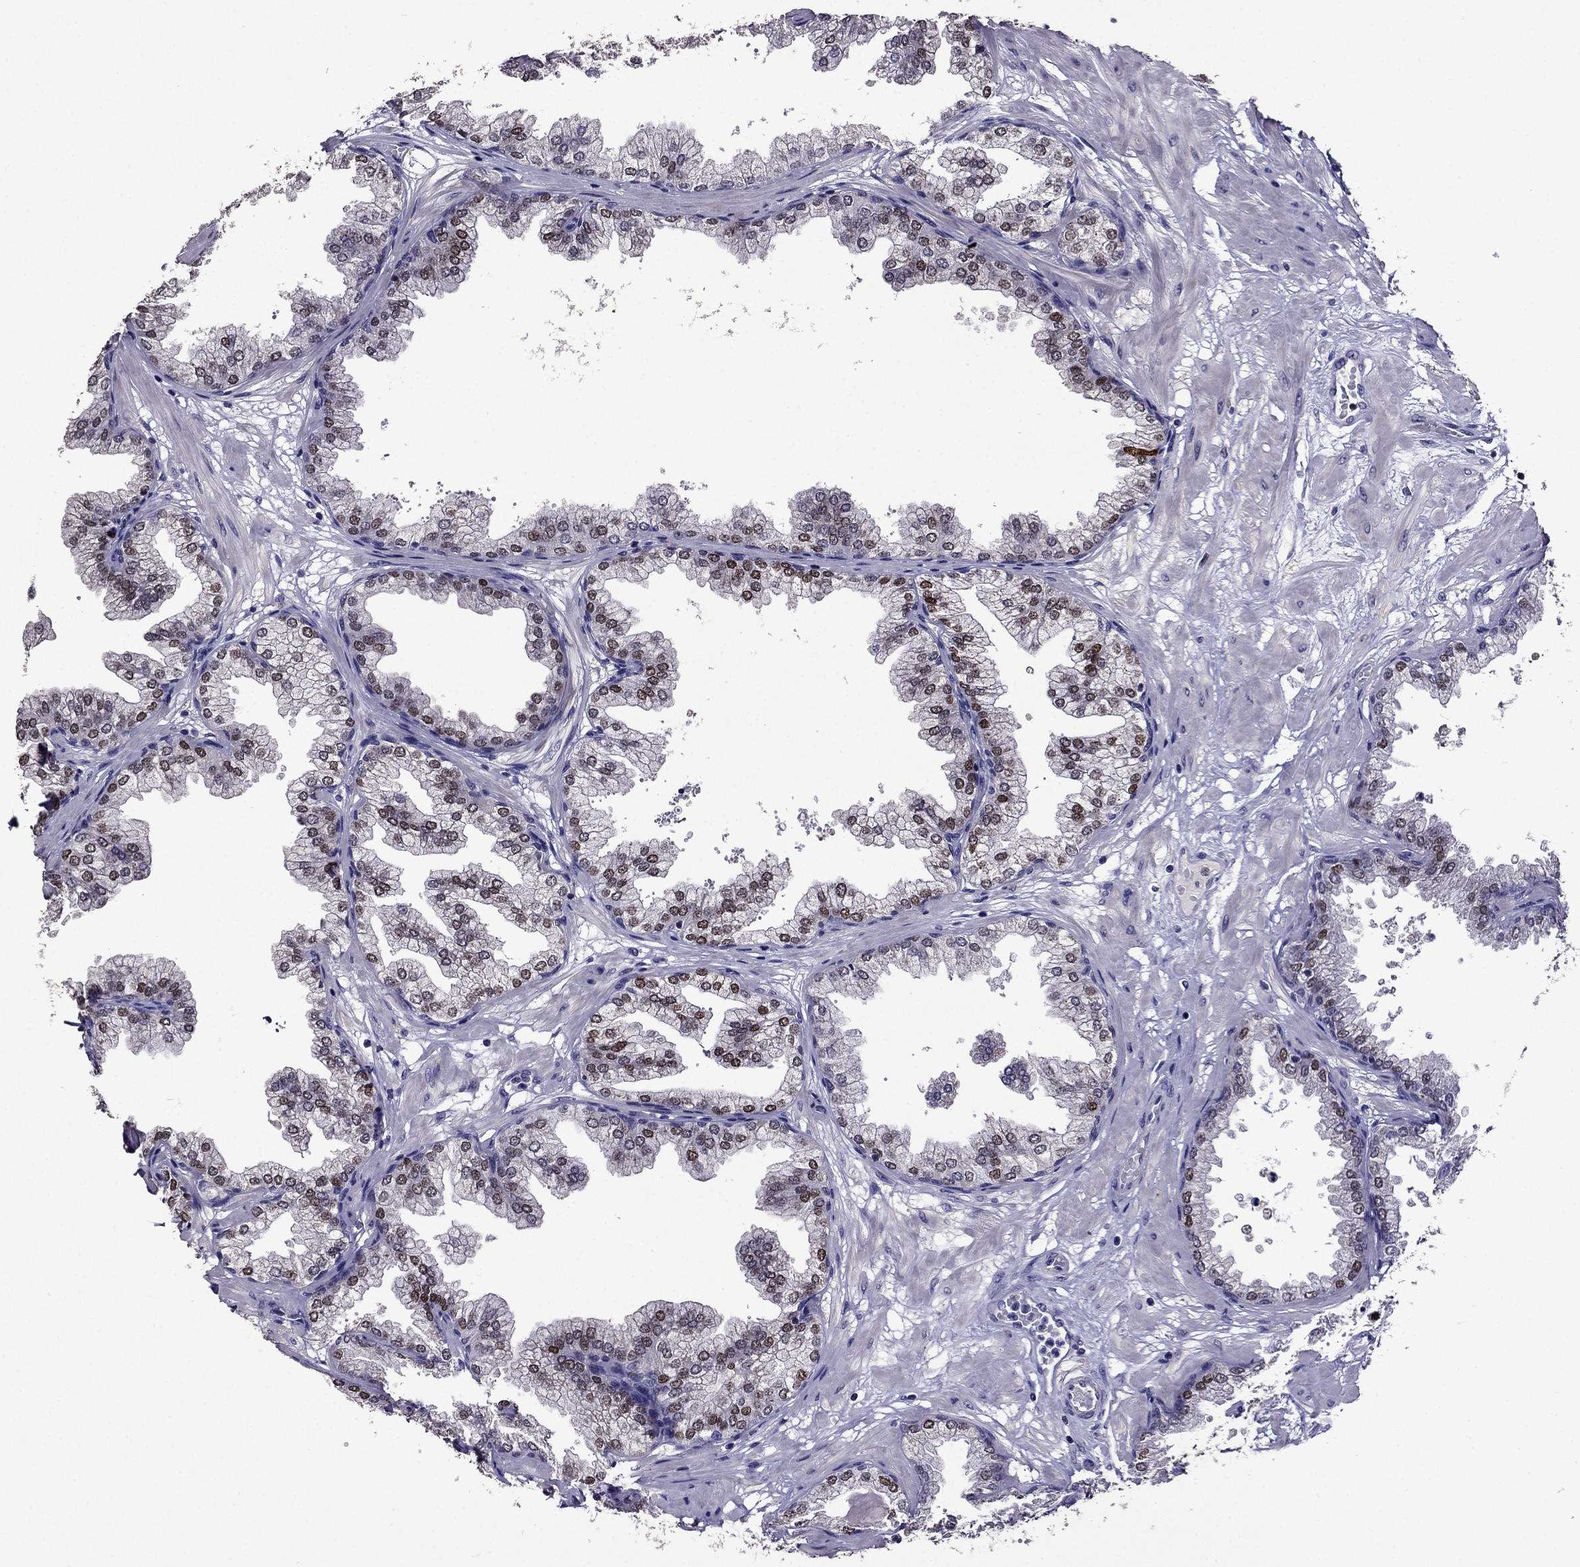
{"staining": {"intensity": "strong", "quantity": "25%-75%", "location": "nuclear"}, "tissue": "prostate", "cell_type": "Glandular cells", "image_type": "normal", "snomed": [{"axis": "morphology", "description": "Normal tissue, NOS"}, {"axis": "topography", "description": "Prostate"}], "caption": "Strong nuclear expression is appreciated in about 25%-75% of glandular cells in benign prostate.", "gene": "NKX3", "patient": {"sex": "male", "age": 37}}